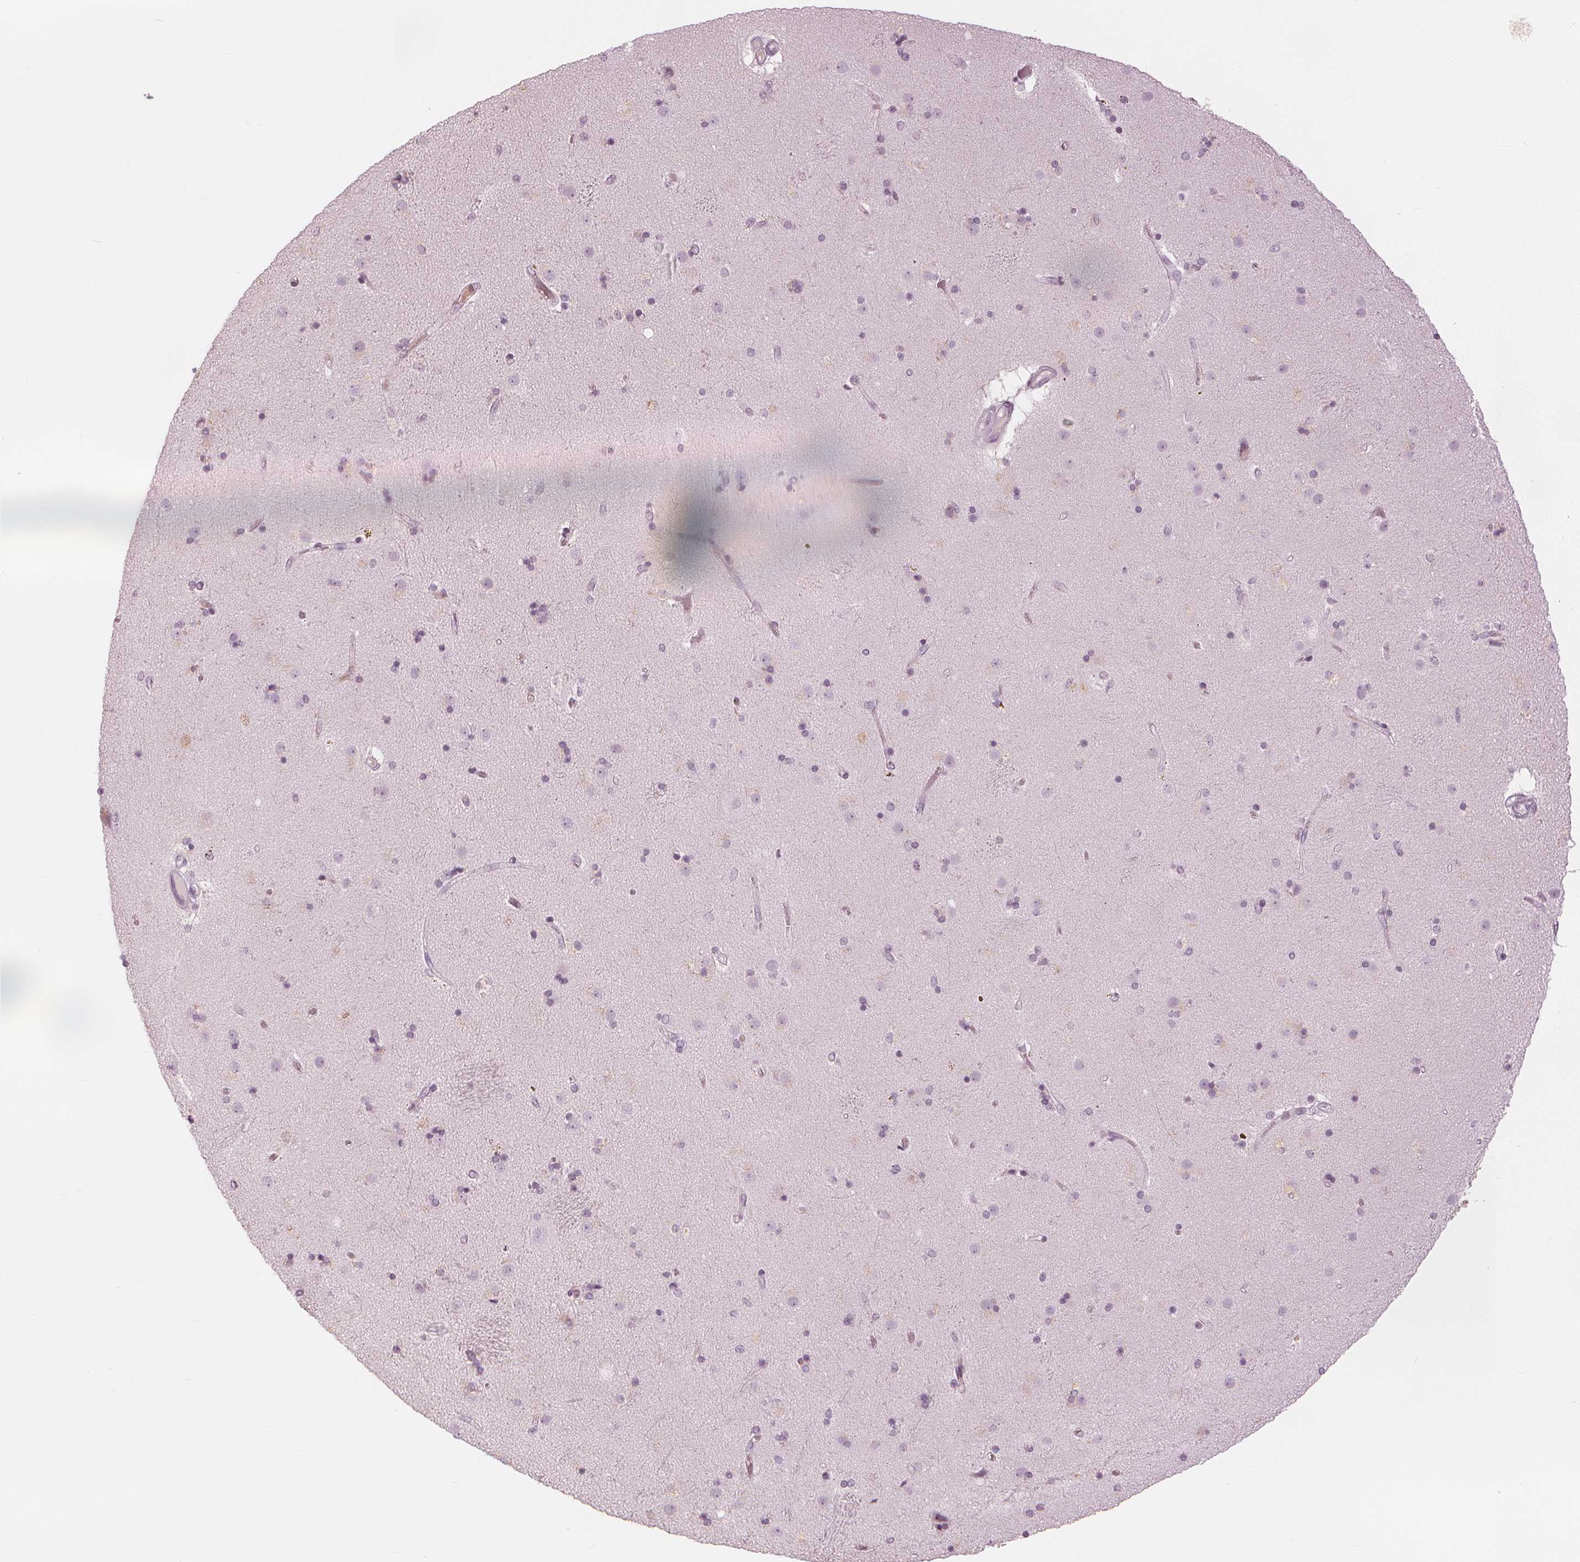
{"staining": {"intensity": "negative", "quantity": "none", "location": "none"}, "tissue": "caudate", "cell_type": "Glial cells", "image_type": "normal", "snomed": [{"axis": "morphology", "description": "Normal tissue, NOS"}, {"axis": "topography", "description": "Lateral ventricle wall"}], "caption": "This is an IHC histopathology image of unremarkable caudate. There is no staining in glial cells.", "gene": "PAEP", "patient": {"sex": "female", "age": 71}}